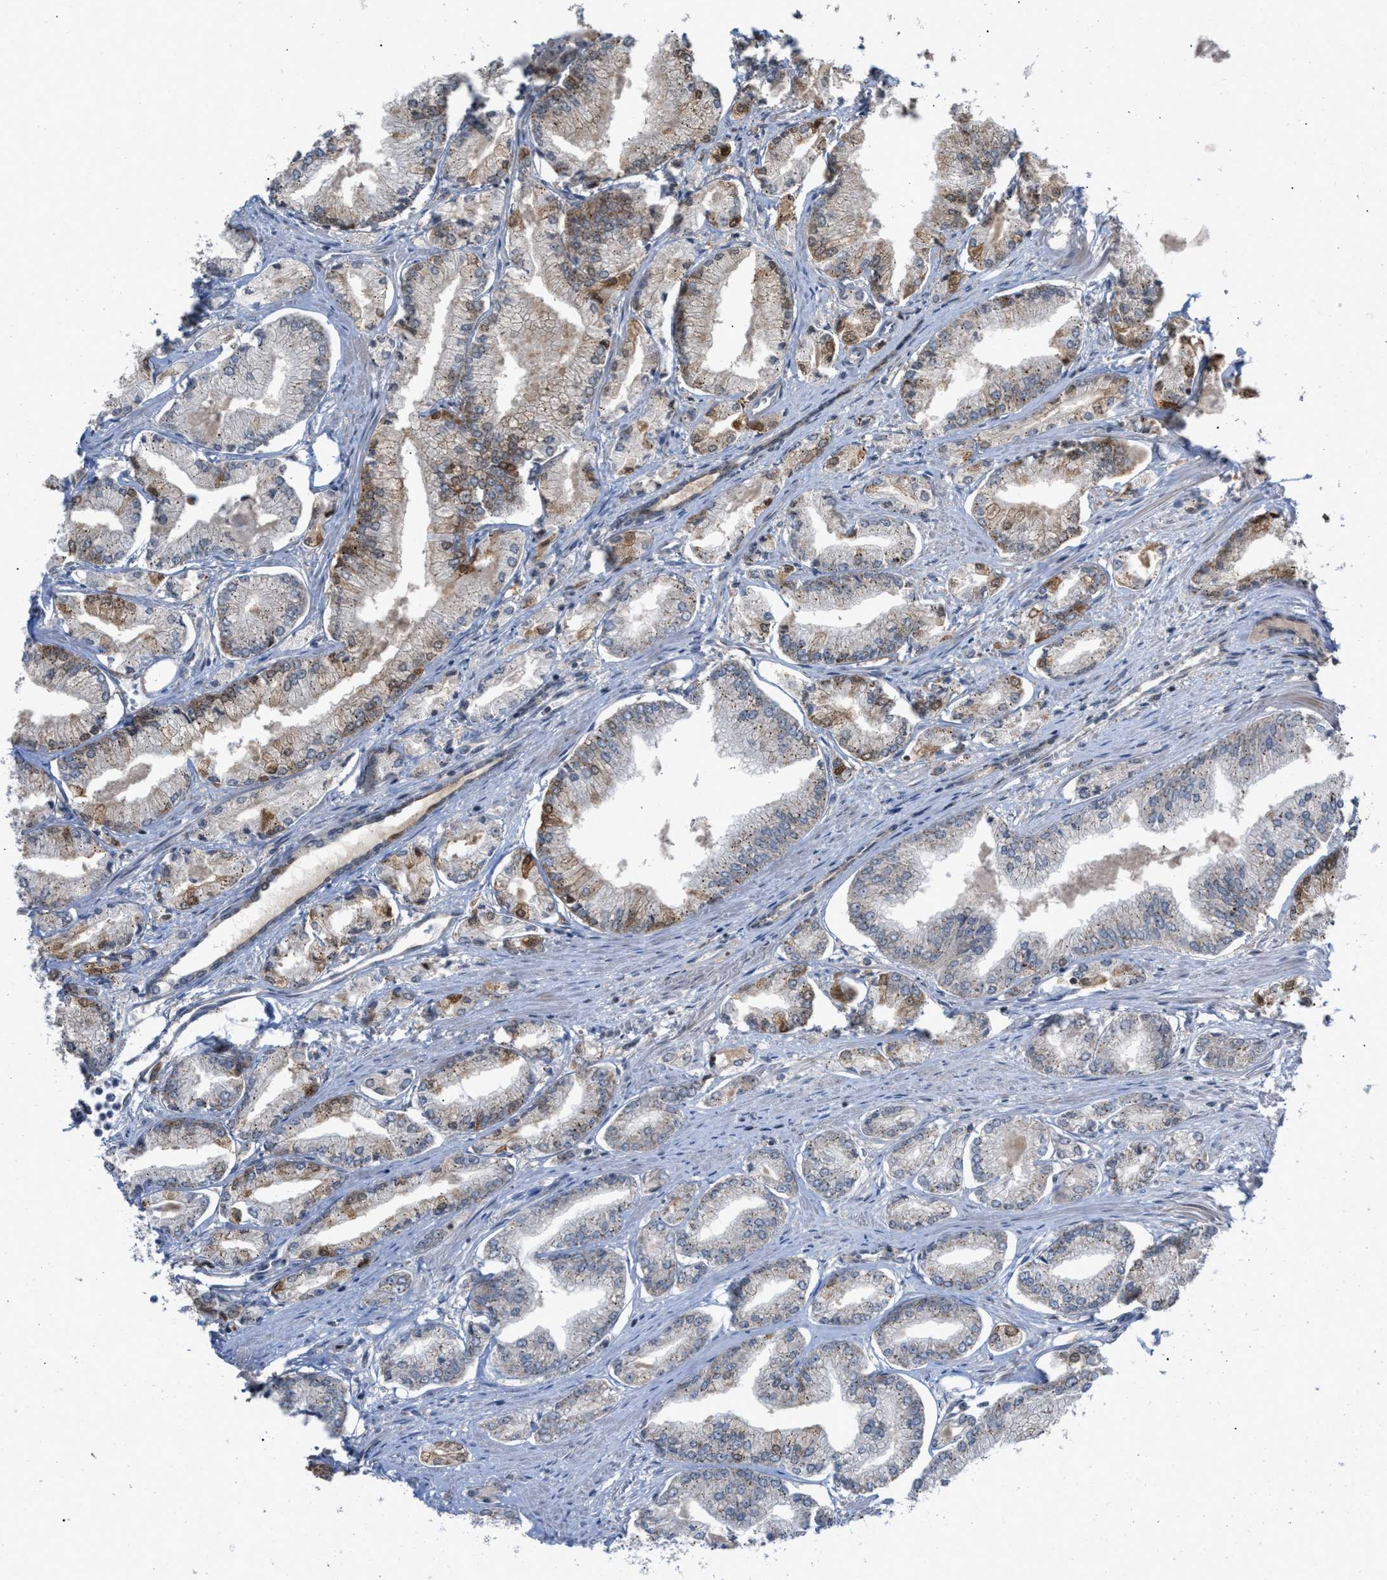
{"staining": {"intensity": "weak", "quantity": "25%-75%", "location": "cytoplasmic/membranous,nuclear"}, "tissue": "prostate cancer", "cell_type": "Tumor cells", "image_type": "cancer", "snomed": [{"axis": "morphology", "description": "Adenocarcinoma, Low grade"}, {"axis": "topography", "description": "Prostate"}], "caption": "Immunohistochemistry (IHC) photomicrograph of low-grade adenocarcinoma (prostate) stained for a protein (brown), which reveals low levels of weak cytoplasmic/membranous and nuclear staining in about 25%-75% of tumor cells.", "gene": "C9orf78", "patient": {"sex": "male", "age": 52}}